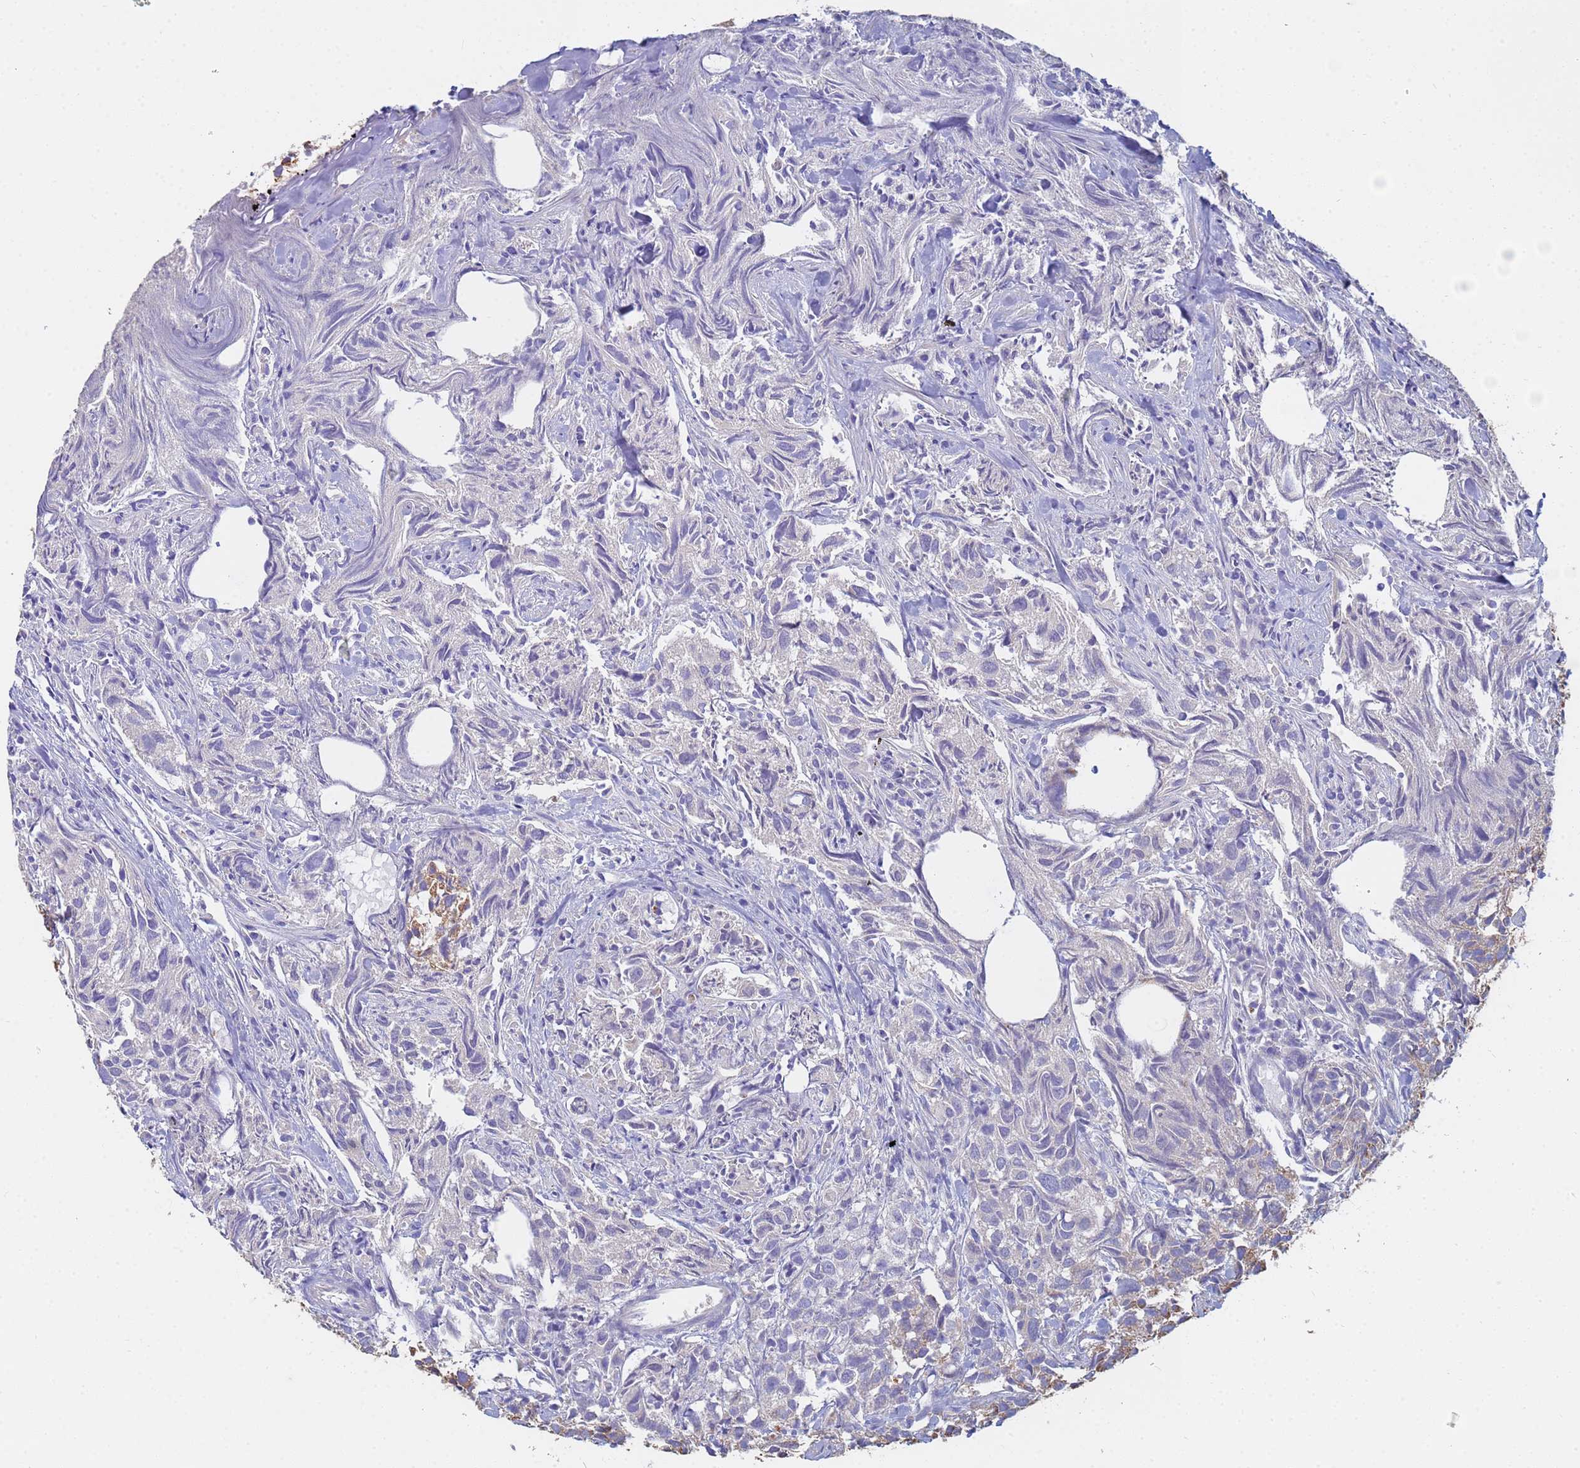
{"staining": {"intensity": "moderate", "quantity": "25%-75%", "location": "cytoplasmic/membranous"}, "tissue": "urothelial cancer", "cell_type": "Tumor cells", "image_type": "cancer", "snomed": [{"axis": "morphology", "description": "Urothelial carcinoma, High grade"}, {"axis": "topography", "description": "Urinary bladder"}], "caption": "High-grade urothelial carcinoma stained with immunohistochemistry exhibits moderate cytoplasmic/membranous staining in about 25%-75% of tumor cells. The staining was performed using DAB (3,3'-diaminobenzidine) to visualize the protein expression in brown, while the nuclei were stained in blue with hematoxylin (Magnification: 20x).", "gene": "UQCRH", "patient": {"sex": "female", "age": 75}}